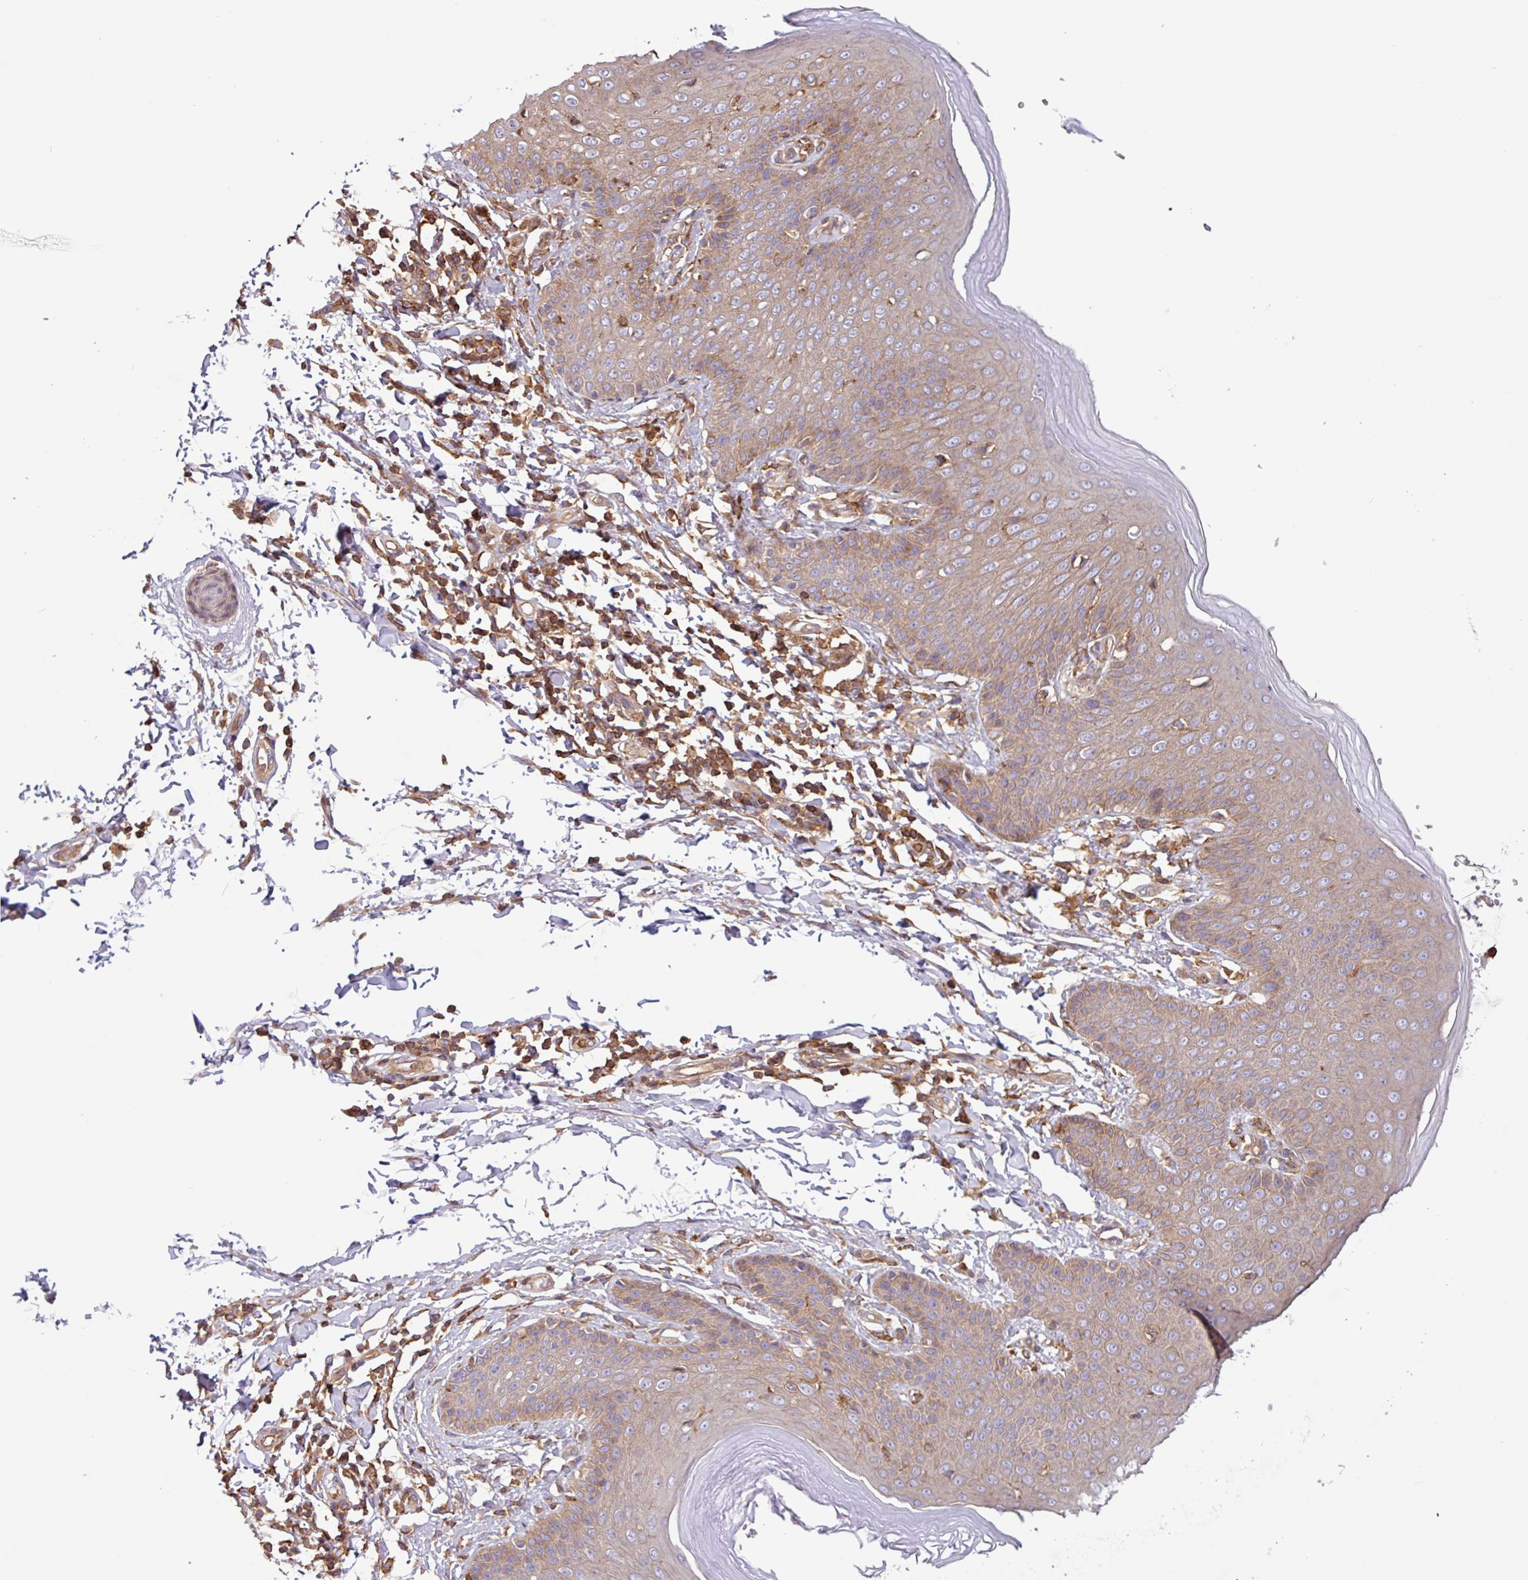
{"staining": {"intensity": "moderate", "quantity": "25%-75%", "location": "cytoplasmic/membranous"}, "tissue": "skin", "cell_type": "Epidermal cells", "image_type": "normal", "snomed": [{"axis": "morphology", "description": "Normal tissue, NOS"}, {"axis": "topography", "description": "Peripheral nerve tissue"}], "caption": "IHC (DAB) staining of unremarkable human skin shows moderate cytoplasmic/membranous protein staining in about 25%-75% of epidermal cells. (IHC, brightfield microscopy, high magnification).", "gene": "ACTR3B", "patient": {"sex": "male", "age": 51}}